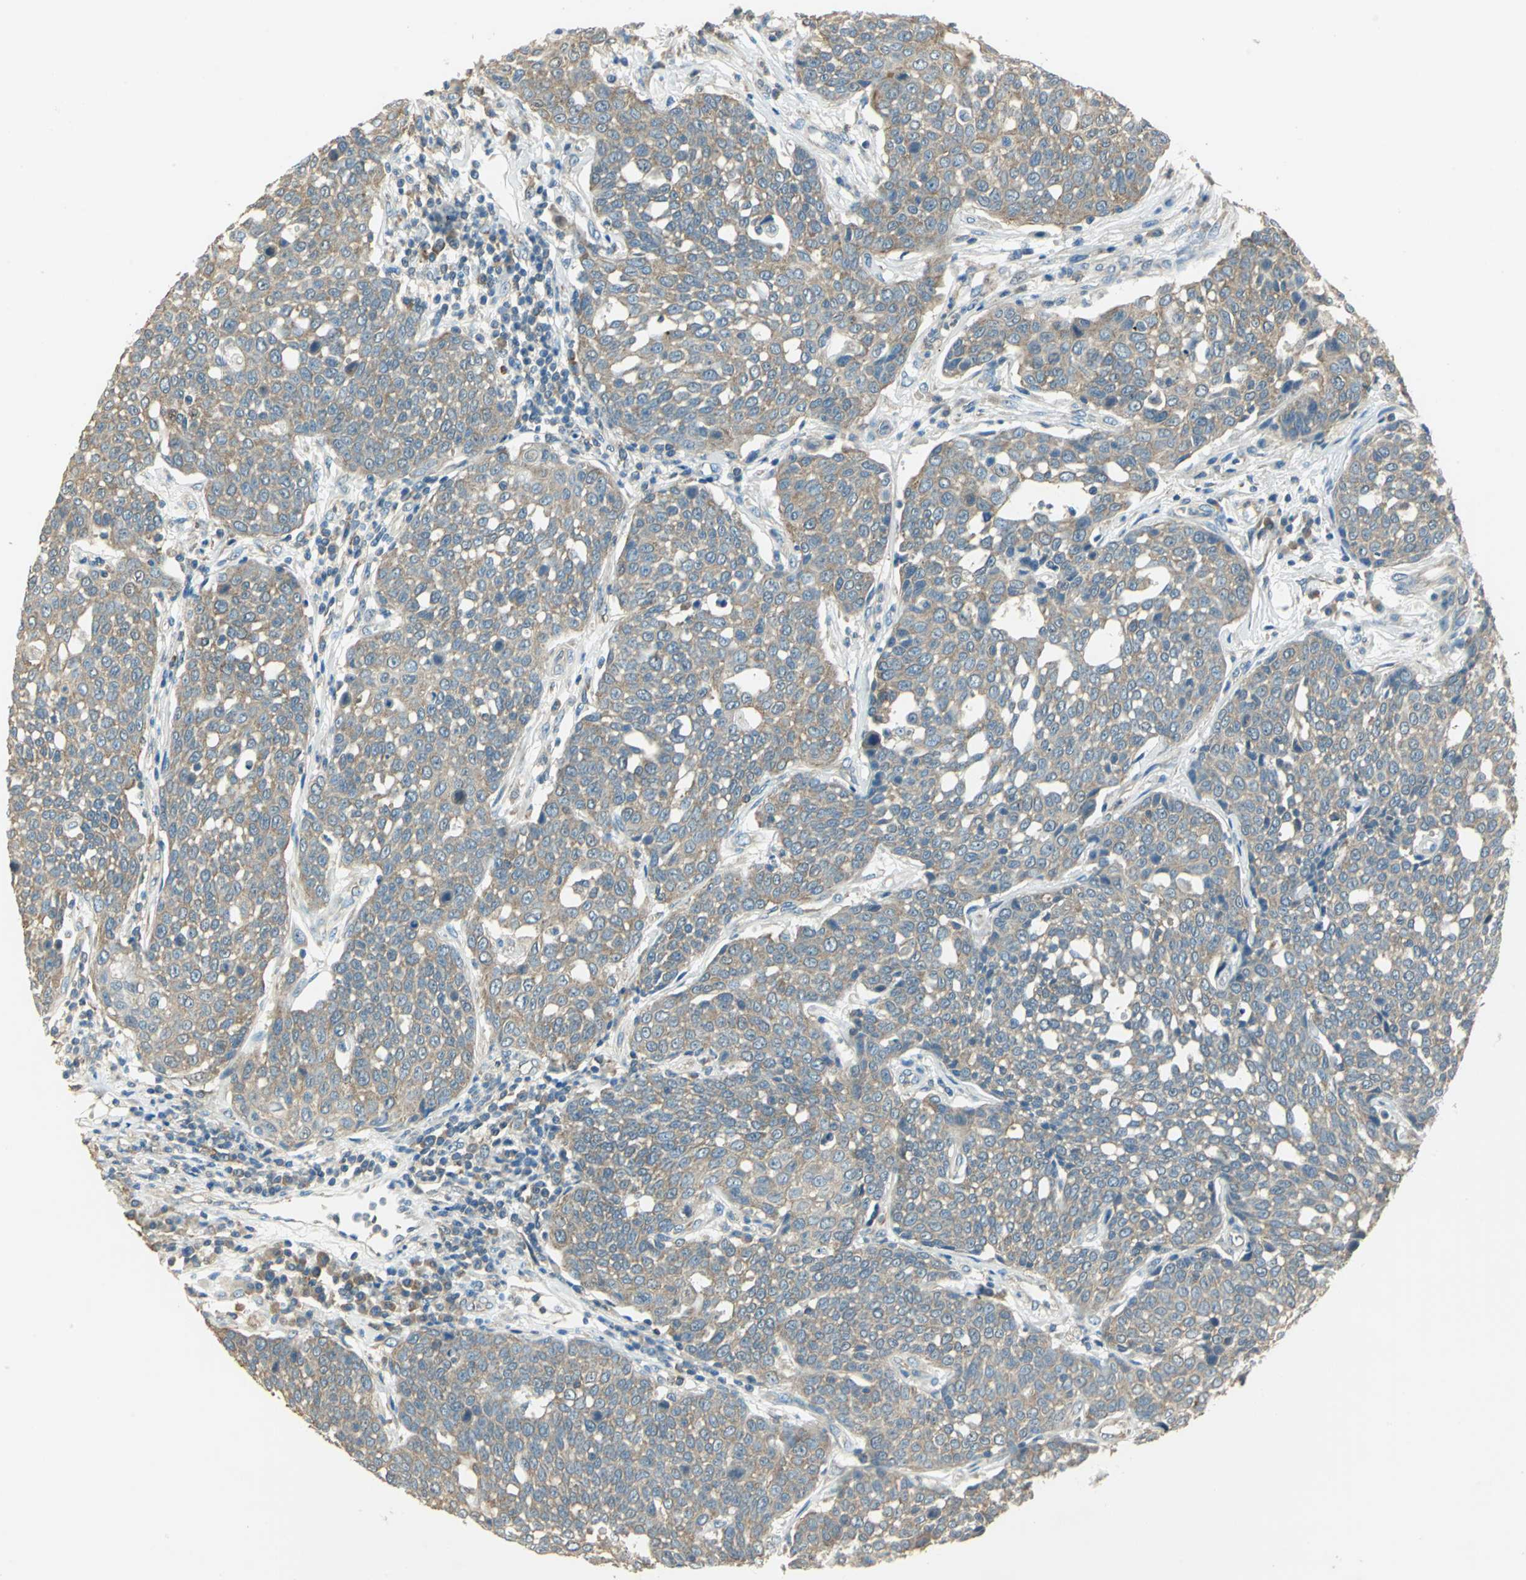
{"staining": {"intensity": "moderate", "quantity": ">75%", "location": "cytoplasmic/membranous"}, "tissue": "cervical cancer", "cell_type": "Tumor cells", "image_type": "cancer", "snomed": [{"axis": "morphology", "description": "Squamous cell carcinoma, NOS"}, {"axis": "topography", "description": "Cervix"}], "caption": "Cervical cancer was stained to show a protein in brown. There is medium levels of moderate cytoplasmic/membranous expression in about >75% of tumor cells. (IHC, brightfield microscopy, high magnification).", "gene": "SHC2", "patient": {"sex": "female", "age": 34}}